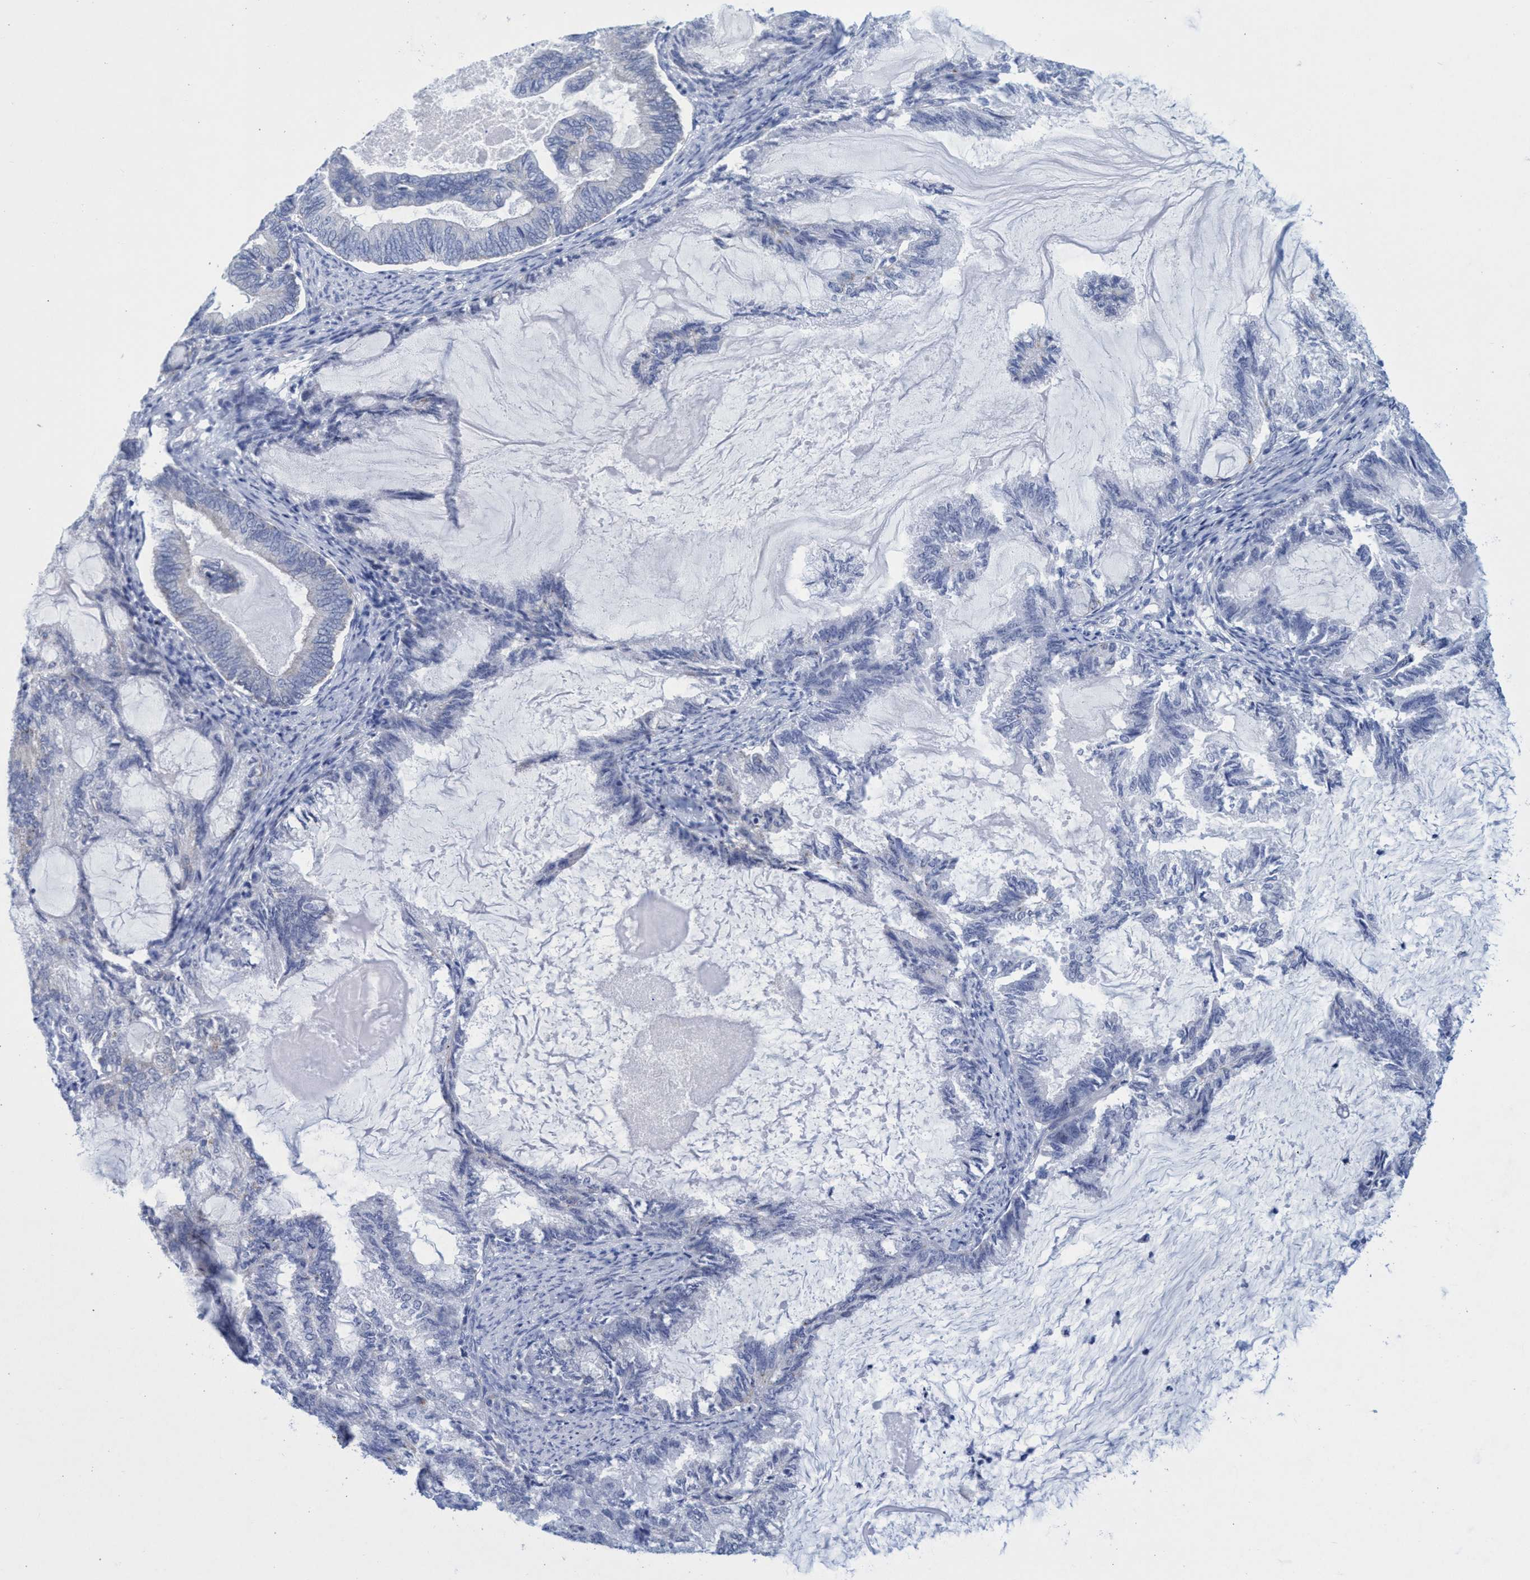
{"staining": {"intensity": "weak", "quantity": "25%-75%", "location": "cytoplasmic/membranous"}, "tissue": "endometrial cancer", "cell_type": "Tumor cells", "image_type": "cancer", "snomed": [{"axis": "morphology", "description": "Adenocarcinoma, NOS"}, {"axis": "topography", "description": "Endometrium"}], "caption": "A brown stain labels weak cytoplasmic/membranous expression of a protein in human endometrial cancer tumor cells.", "gene": "R3HCC1", "patient": {"sex": "female", "age": 86}}